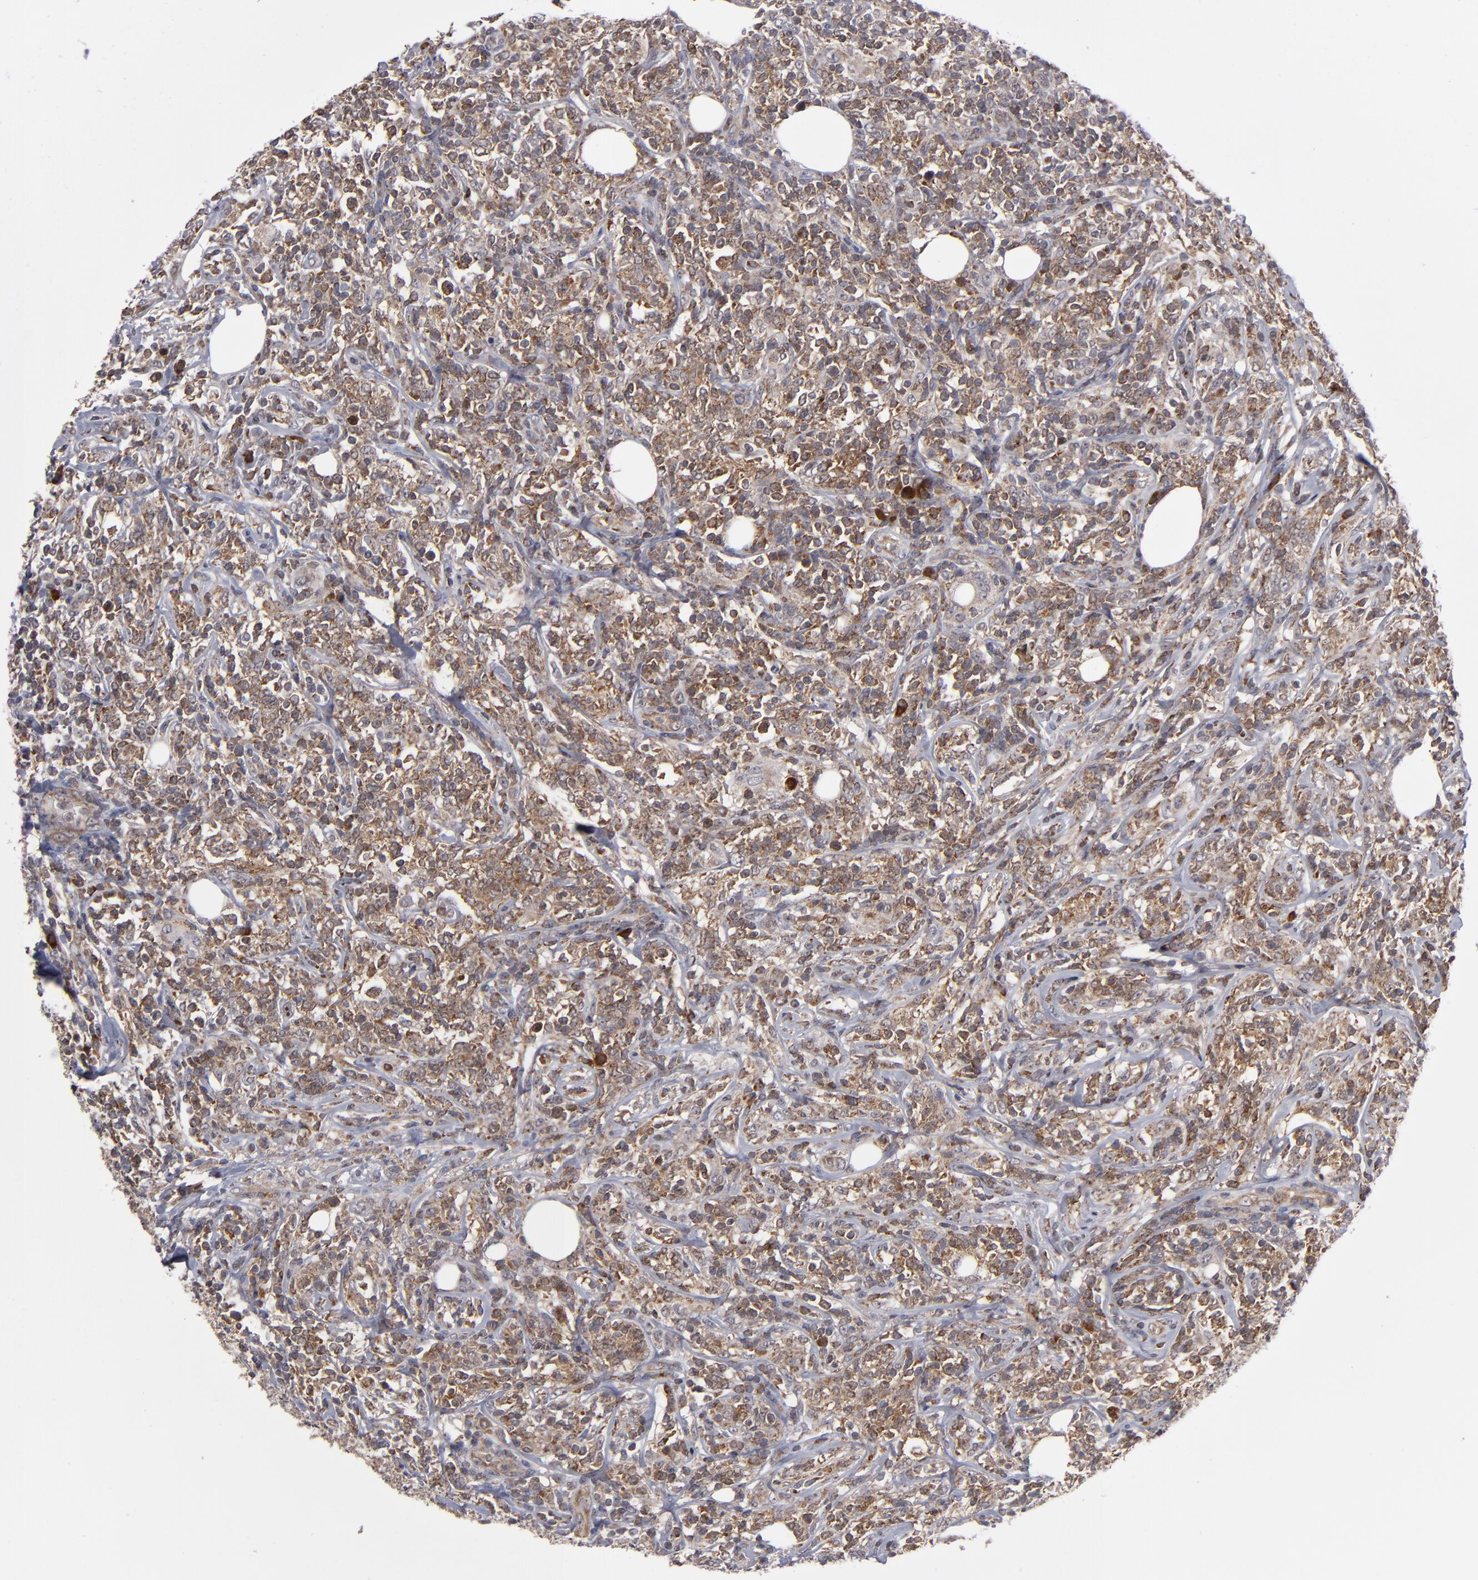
{"staining": {"intensity": "strong", "quantity": ">75%", "location": "cytoplasmic/membranous"}, "tissue": "lymphoma", "cell_type": "Tumor cells", "image_type": "cancer", "snomed": [{"axis": "morphology", "description": "Malignant lymphoma, non-Hodgkin's type, High grade"}, {"axis": "topography", "description": "Lymph node"}], "caption": "Lymphoma tissue shows strong cytoplasmic/membranous staining in approximately >75% of tumor cells", "gene": "GLCCI1", "patient": {"sex": "female", "age": 84}}